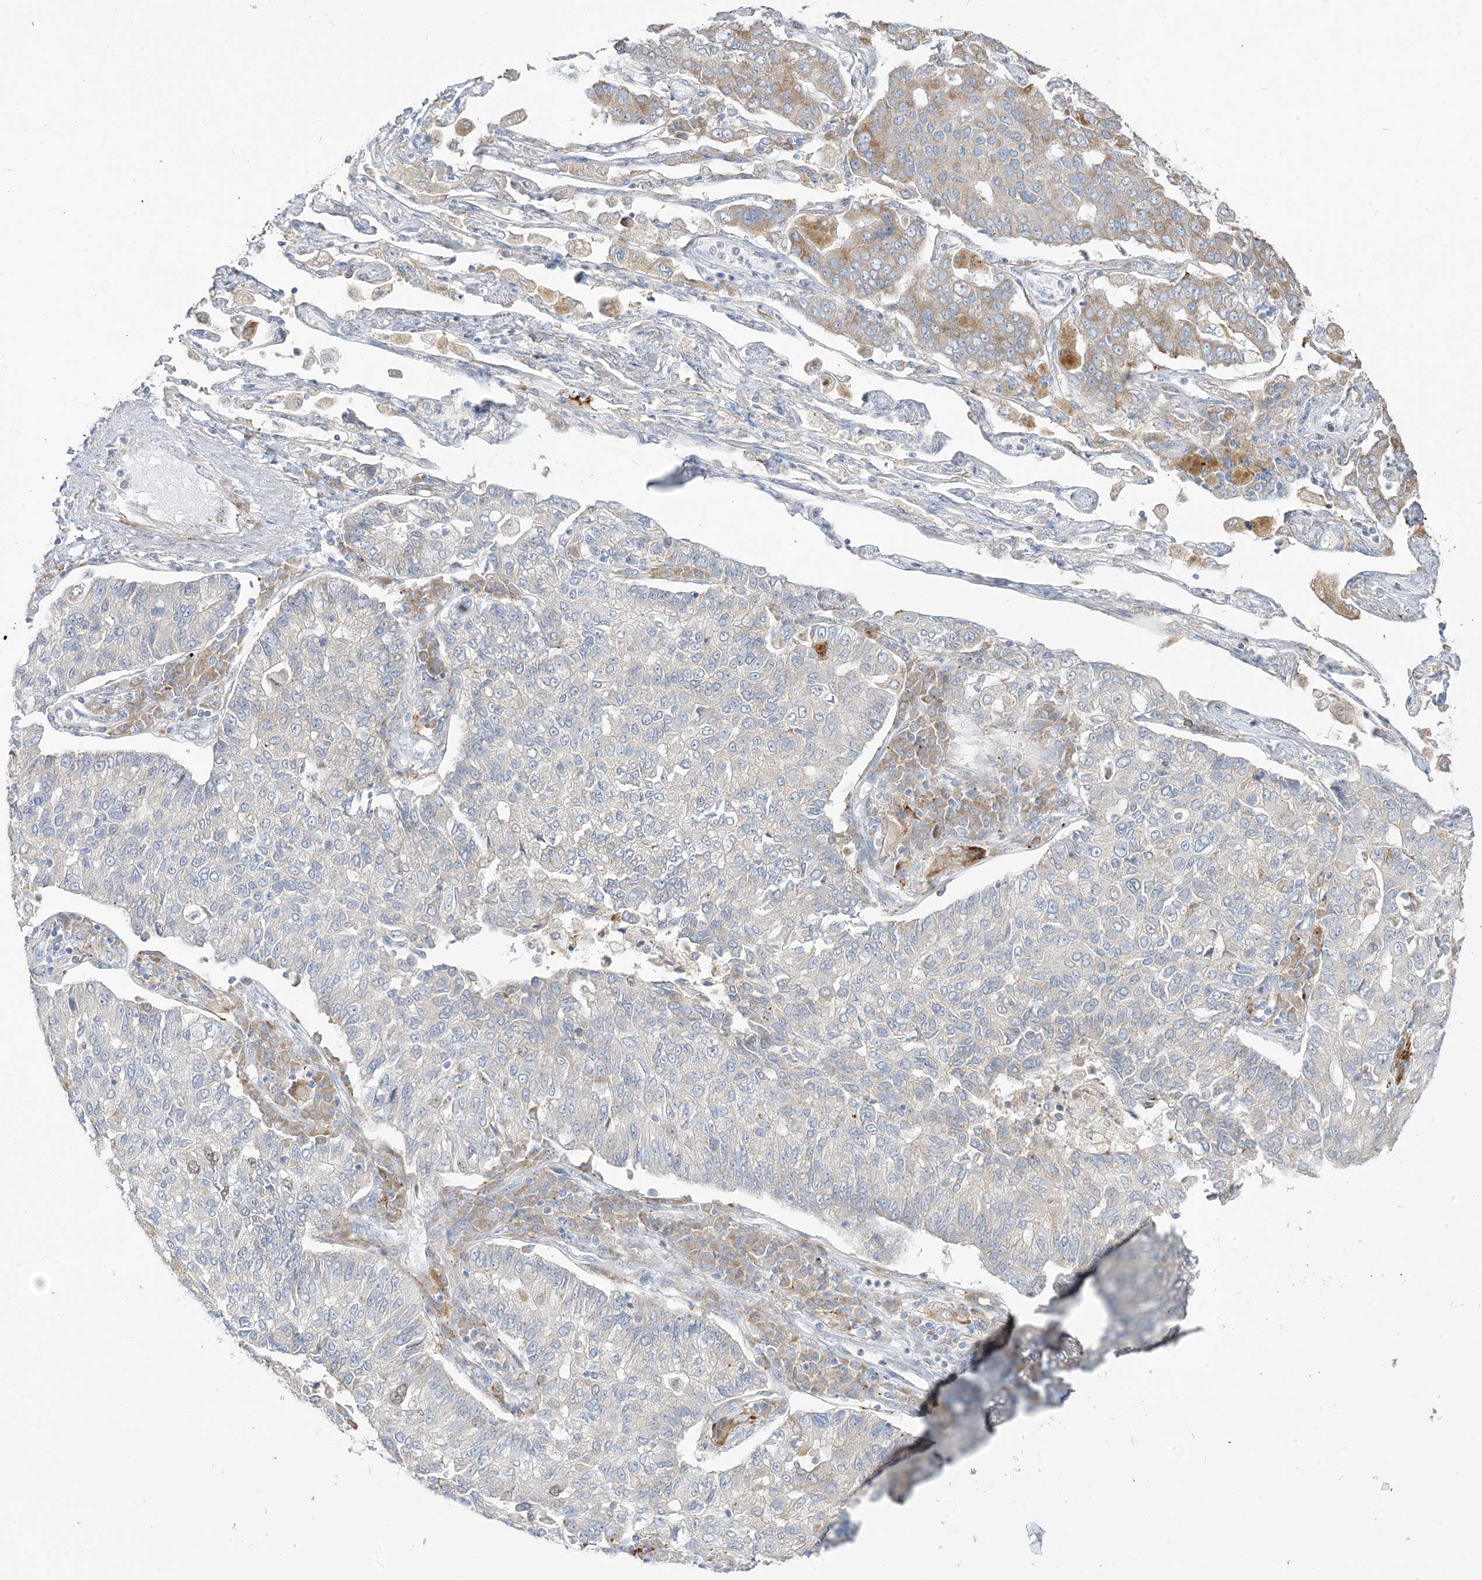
{"staining": {"intensity": "negative", "quantity": "none", "location": "none"}, "tissue": "lung cancer", "cell_type": "Tumor cells", "image_type": "cancer", "snomed": [{"axis": "morphology", "description": "Adenocarcinoma, NOS"}, {"axis": "topography", "description": "Lung"}], "caption": "Lung cancer (adenocarcinoma) was stained to show a protein in brown. There is no significant expression in tumor cells. The staining was performed using DAB (3,3'-diaminobenzidine) to visualize the protein expression in brown, while the nuclei were stained in blue with hematoxylin (Magnification: 20x).", "gene": "LOXL3", "patient": {"sex": "male", "age": 49}}